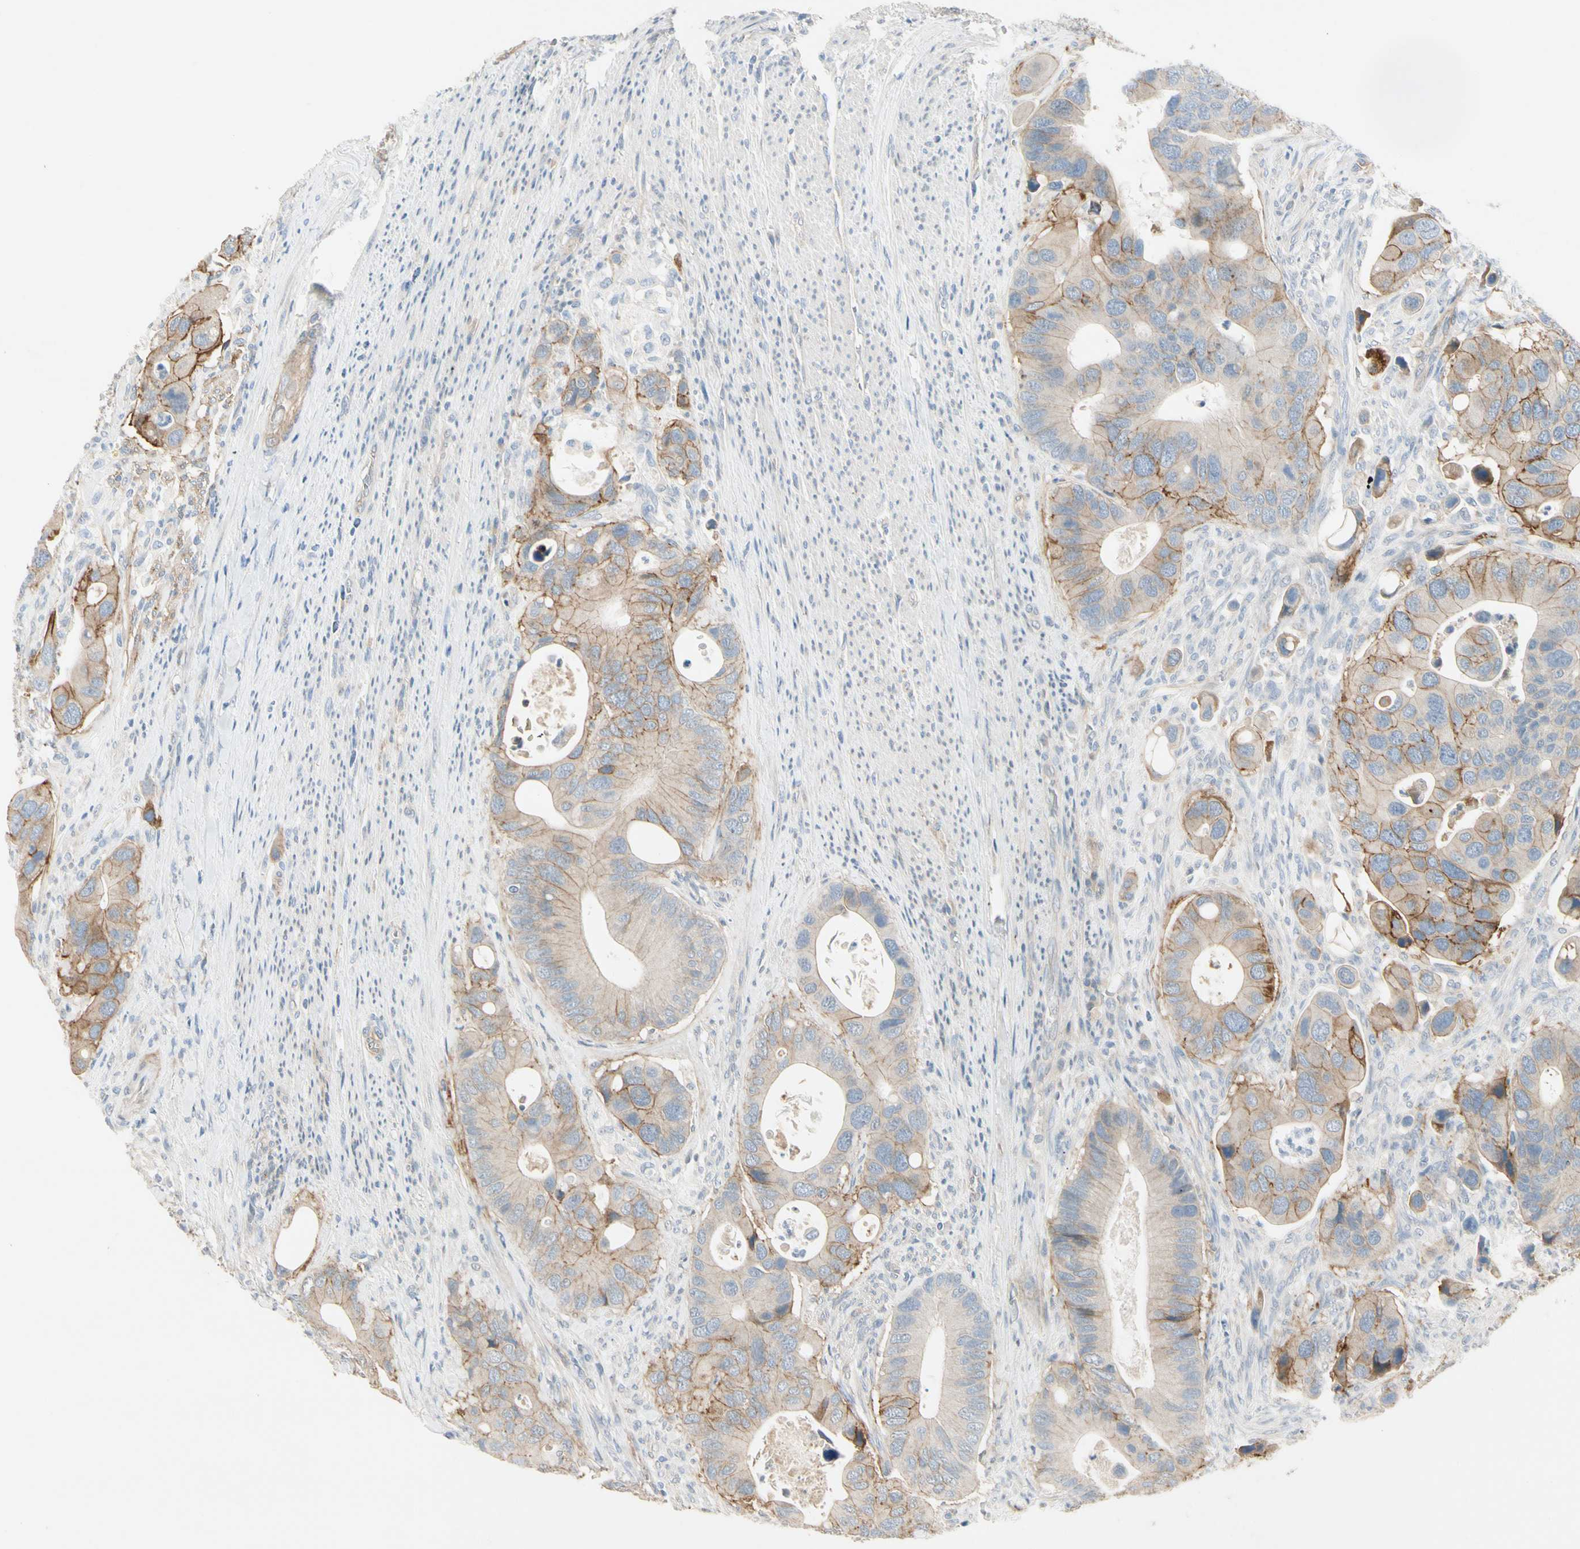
{"staining": {"intensity": "moderate", "quantity": "25%-75%", "location": "cytoplasmic/membranous"}, "tissue": "colorectal cancer", "cell_type": "Tumor cells", "image_type": "cancer", "snomed": [{"axis": "morphology", "description": "Adenocarcinoma, NOS"}, {"axis": "topography", "description": "Rectum"}], "caption": "Colorectal cancer (adenocarcinoma) was stained to show a protein in brown. There is medium levels of moderate cytoplasmic/membranous expression in approximately 25%-75% of tumor cells.", "gene": "ITGA3", "patient": {"sex": "female", "age": 57}}